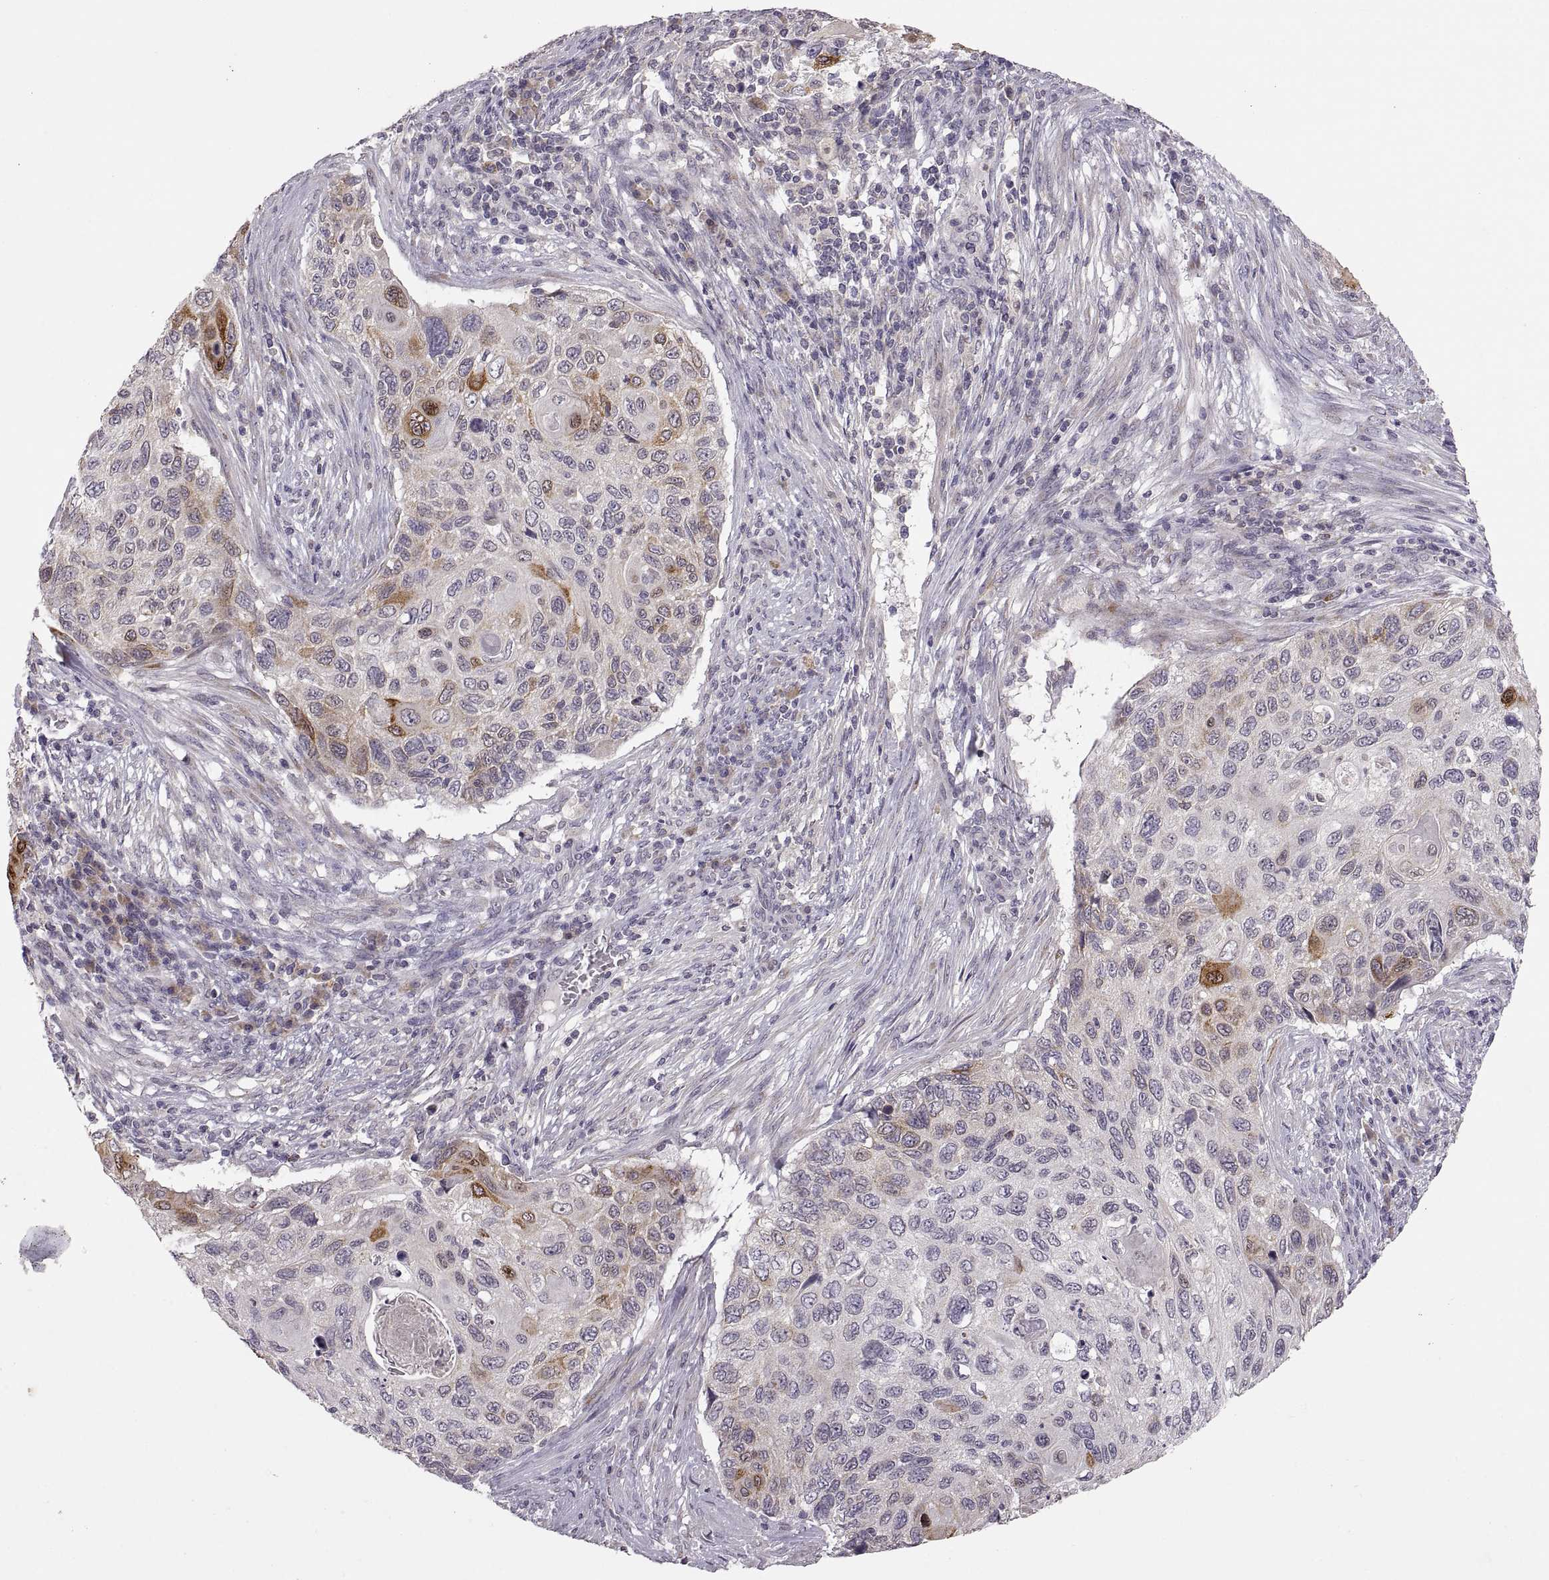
{"staining": {"intensity": "strong", "quantity": "<25%", "location": "cytoplasmic/membranous"}, "tissue": "cervical cancer", "cell_type": "Tumor cells", "image_type": "cancer", "snomed": [{"axis": "morphology", "description": "Squamous cell carcinoma, NOS"}, {"axis": "topography", "description": "Cervix"}], "caption": "Cervical cancer (squamous cell carcinoma) was stained to show a protein in brown. There is medium levels of strong cytoplasmic/membranous expression in about <25% of tumor cells.", "gene": "HMGCR", "patient": {"sex": "female", "age": 70}}